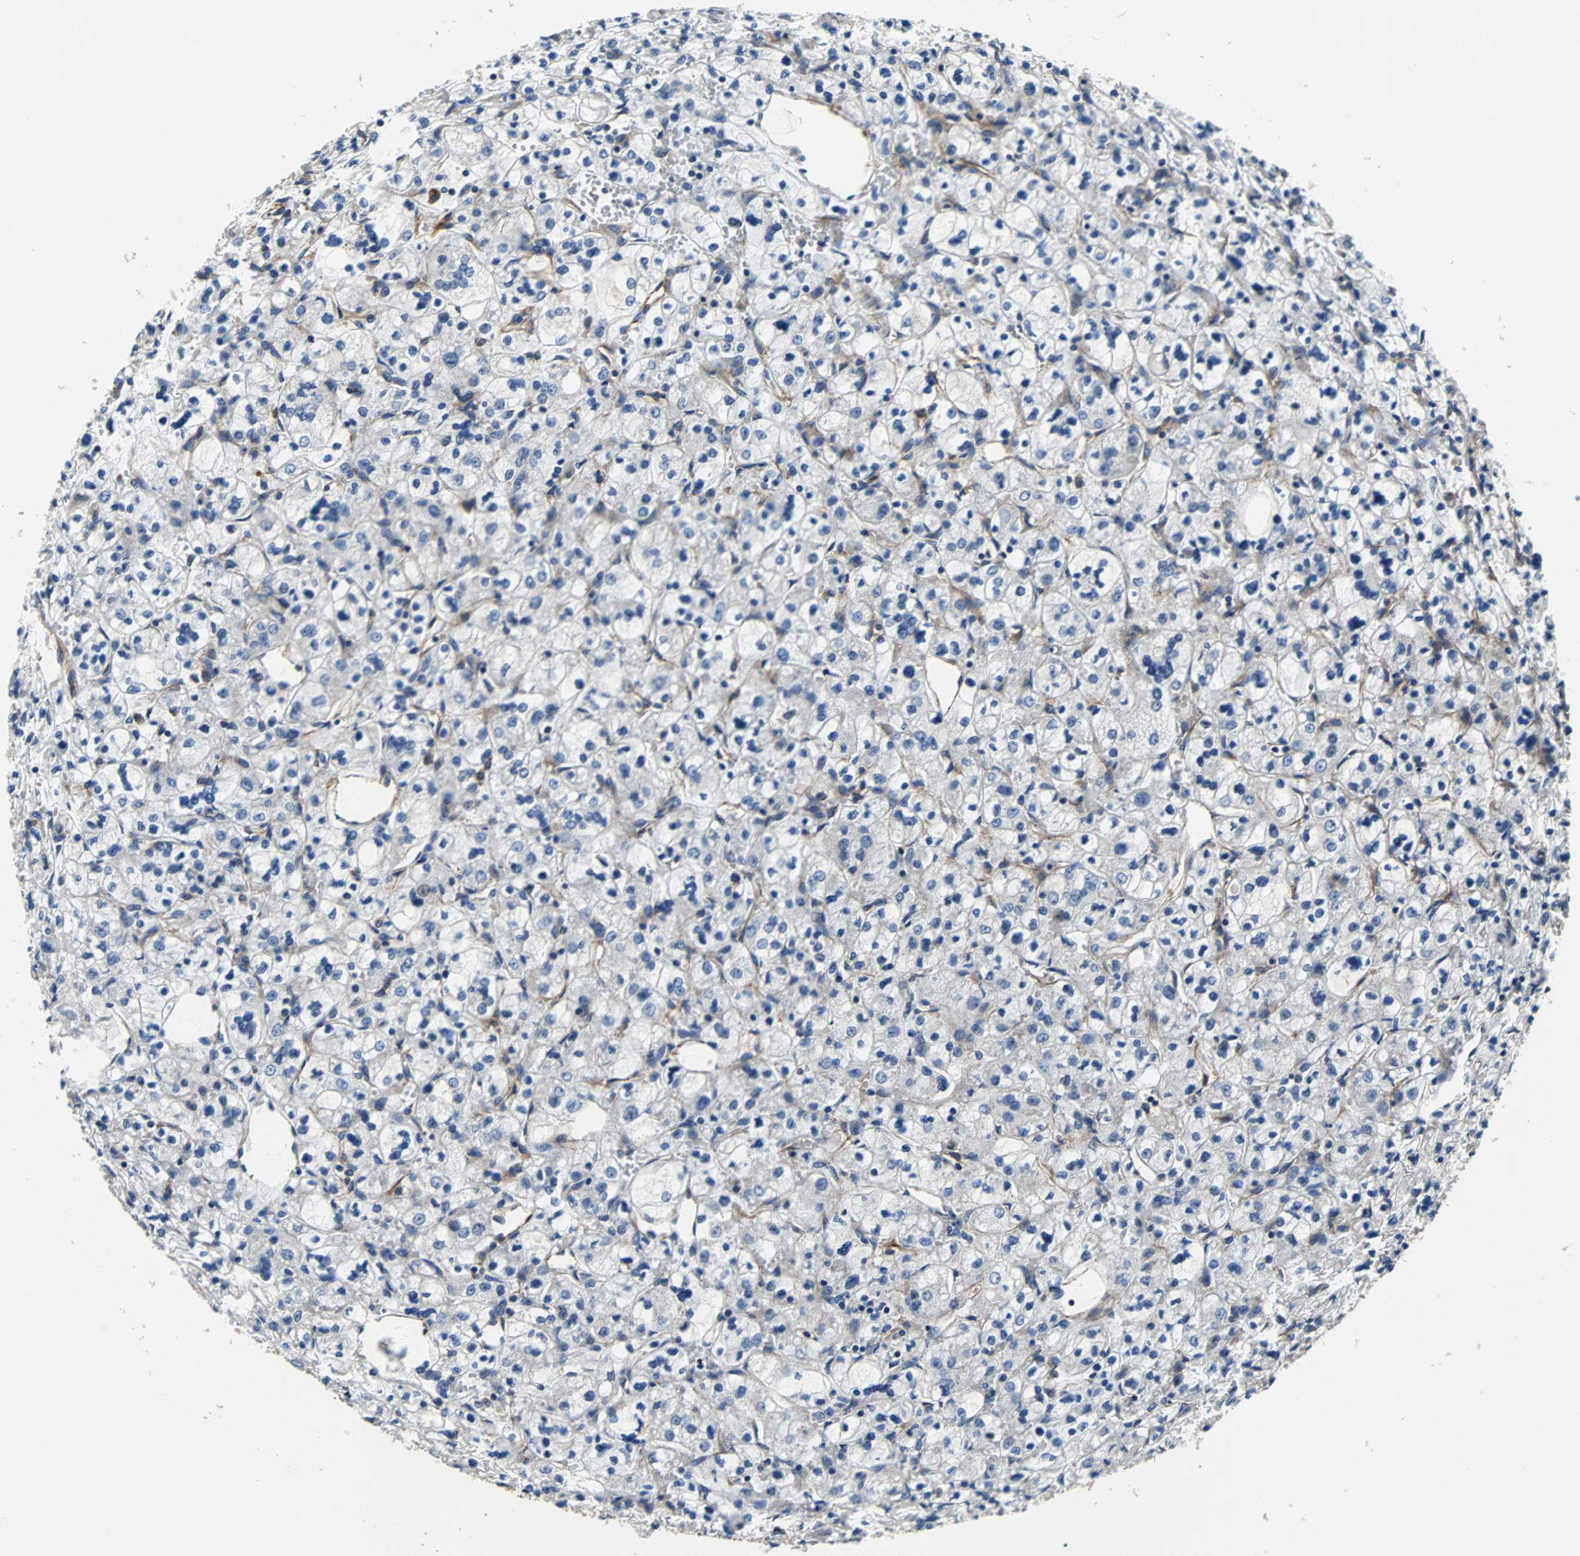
{"staining": {"intensity": "negative", "quantity": "none", "location": "none"}, "tissue": "renal cancer", "cell_type": "Tumor cells", "image_type": "cancer", "snomed": [{"axis": "morphology", "description": "Adenocarcinoma, NOS"}, {"axis": "topography", "description": "Kidney"}], "caption": "A histopathology image of adenocarcinoma (renal) stained for a protein displays no brown staining in tumor cells.", "gene": "PLCG2", "patient": {"sex": "female", "age": 83}}